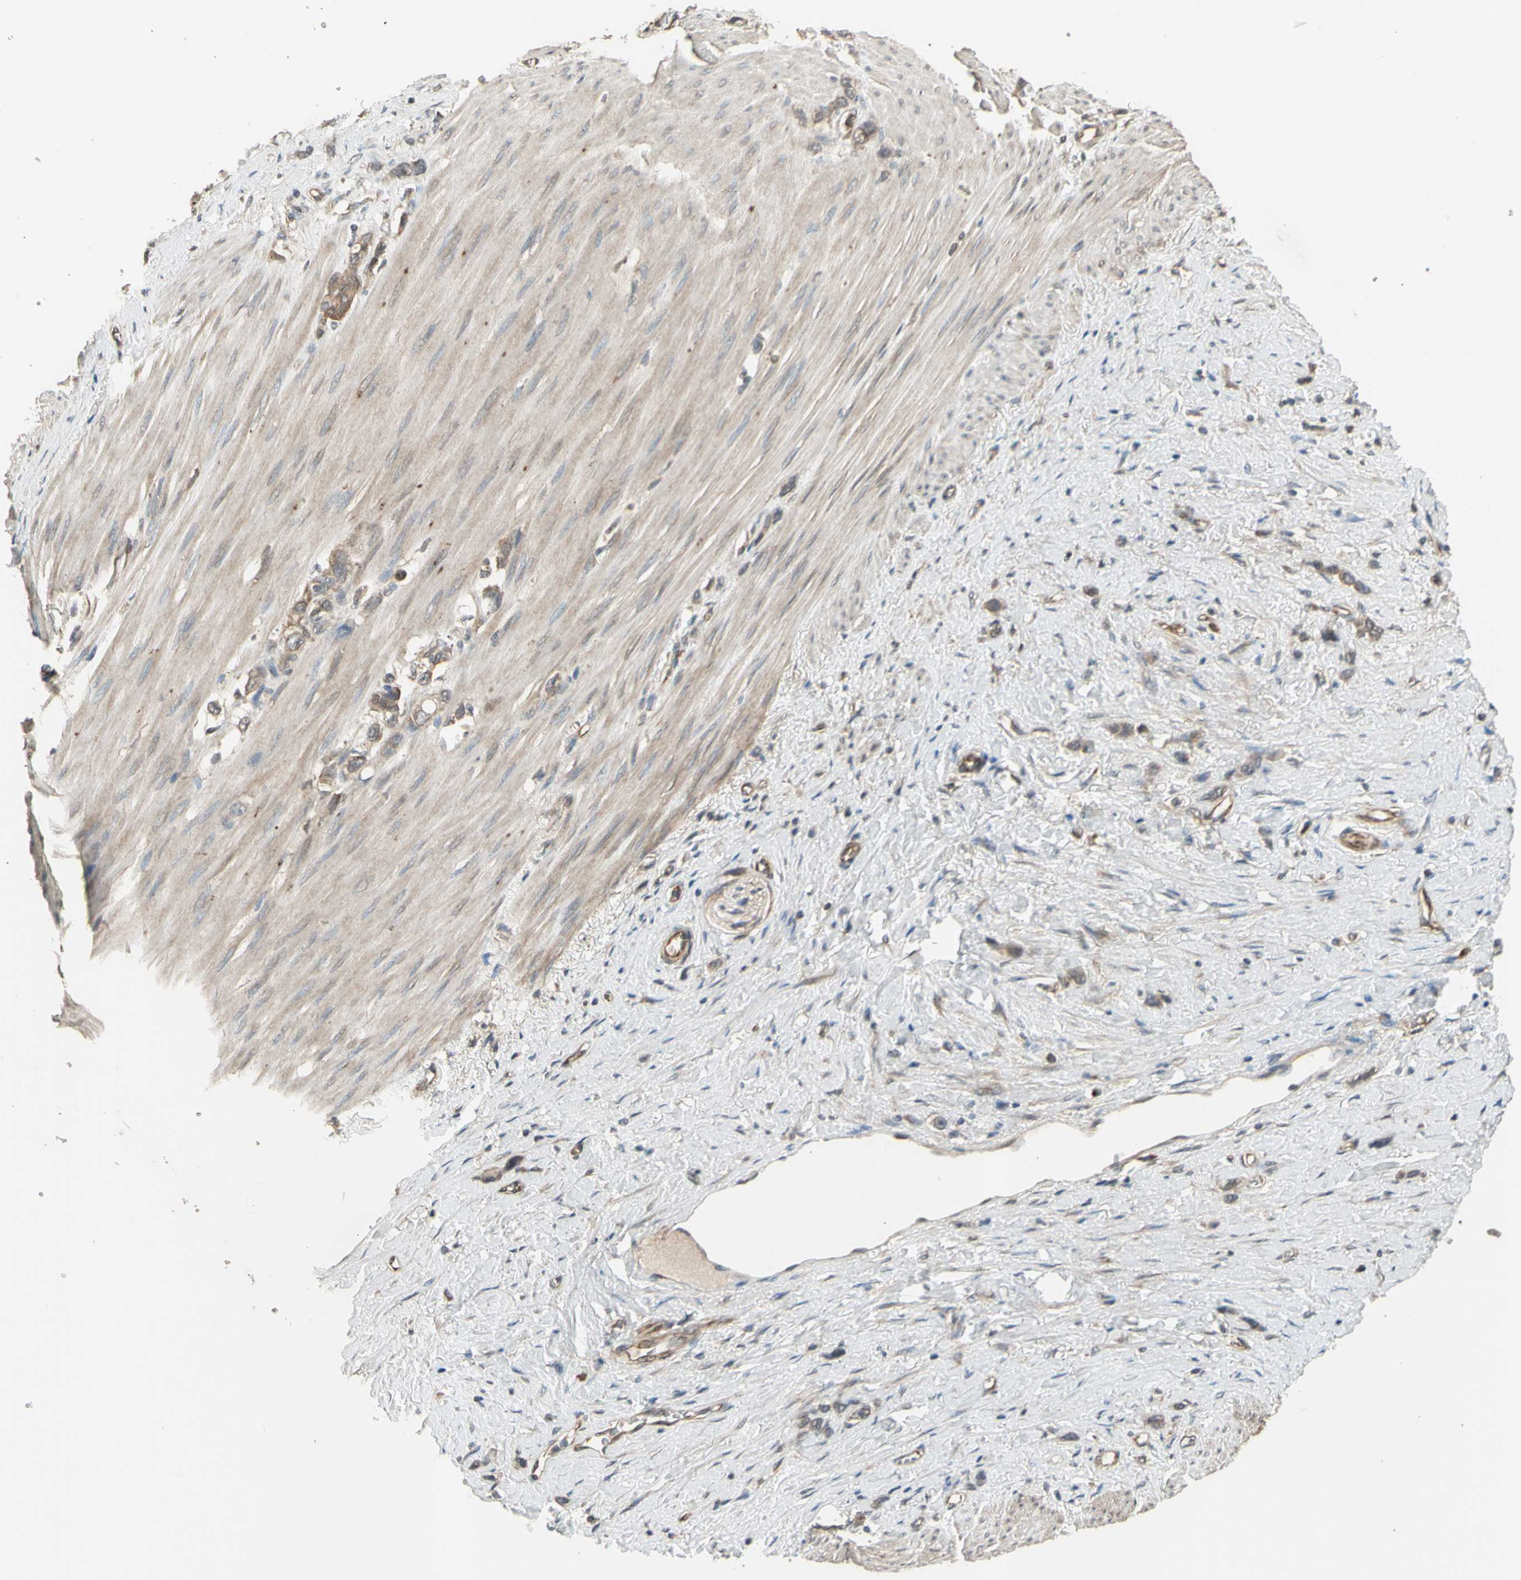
{"staining": {"intensity": "weak", "quantity": "25%-75%", "location": "cytoplasmic/membranous"}, "tissue": "stomach cancer", "cell_type": "Tumor cells", "image_type": "cancer", "snomed": [{"axis": "morphology", "description": "Normal tissue, NOS"}, {"axis": "morphology", "description": "Adenocarcinoma, NOS"}, {"axis": "morphology", "description": "Adenocarcinoma, High grade"}, {"axis": "topography", "description": "Stomach, upper"}, {"axis": "topography", "description": "Stomach"}], "caption": "Human stomach adenocarcinoma stained with a protein marker demonstrates weak staining in tumor cells.", "gene": "EFNB2", "patient": {"sex": "female", "age": 65}}